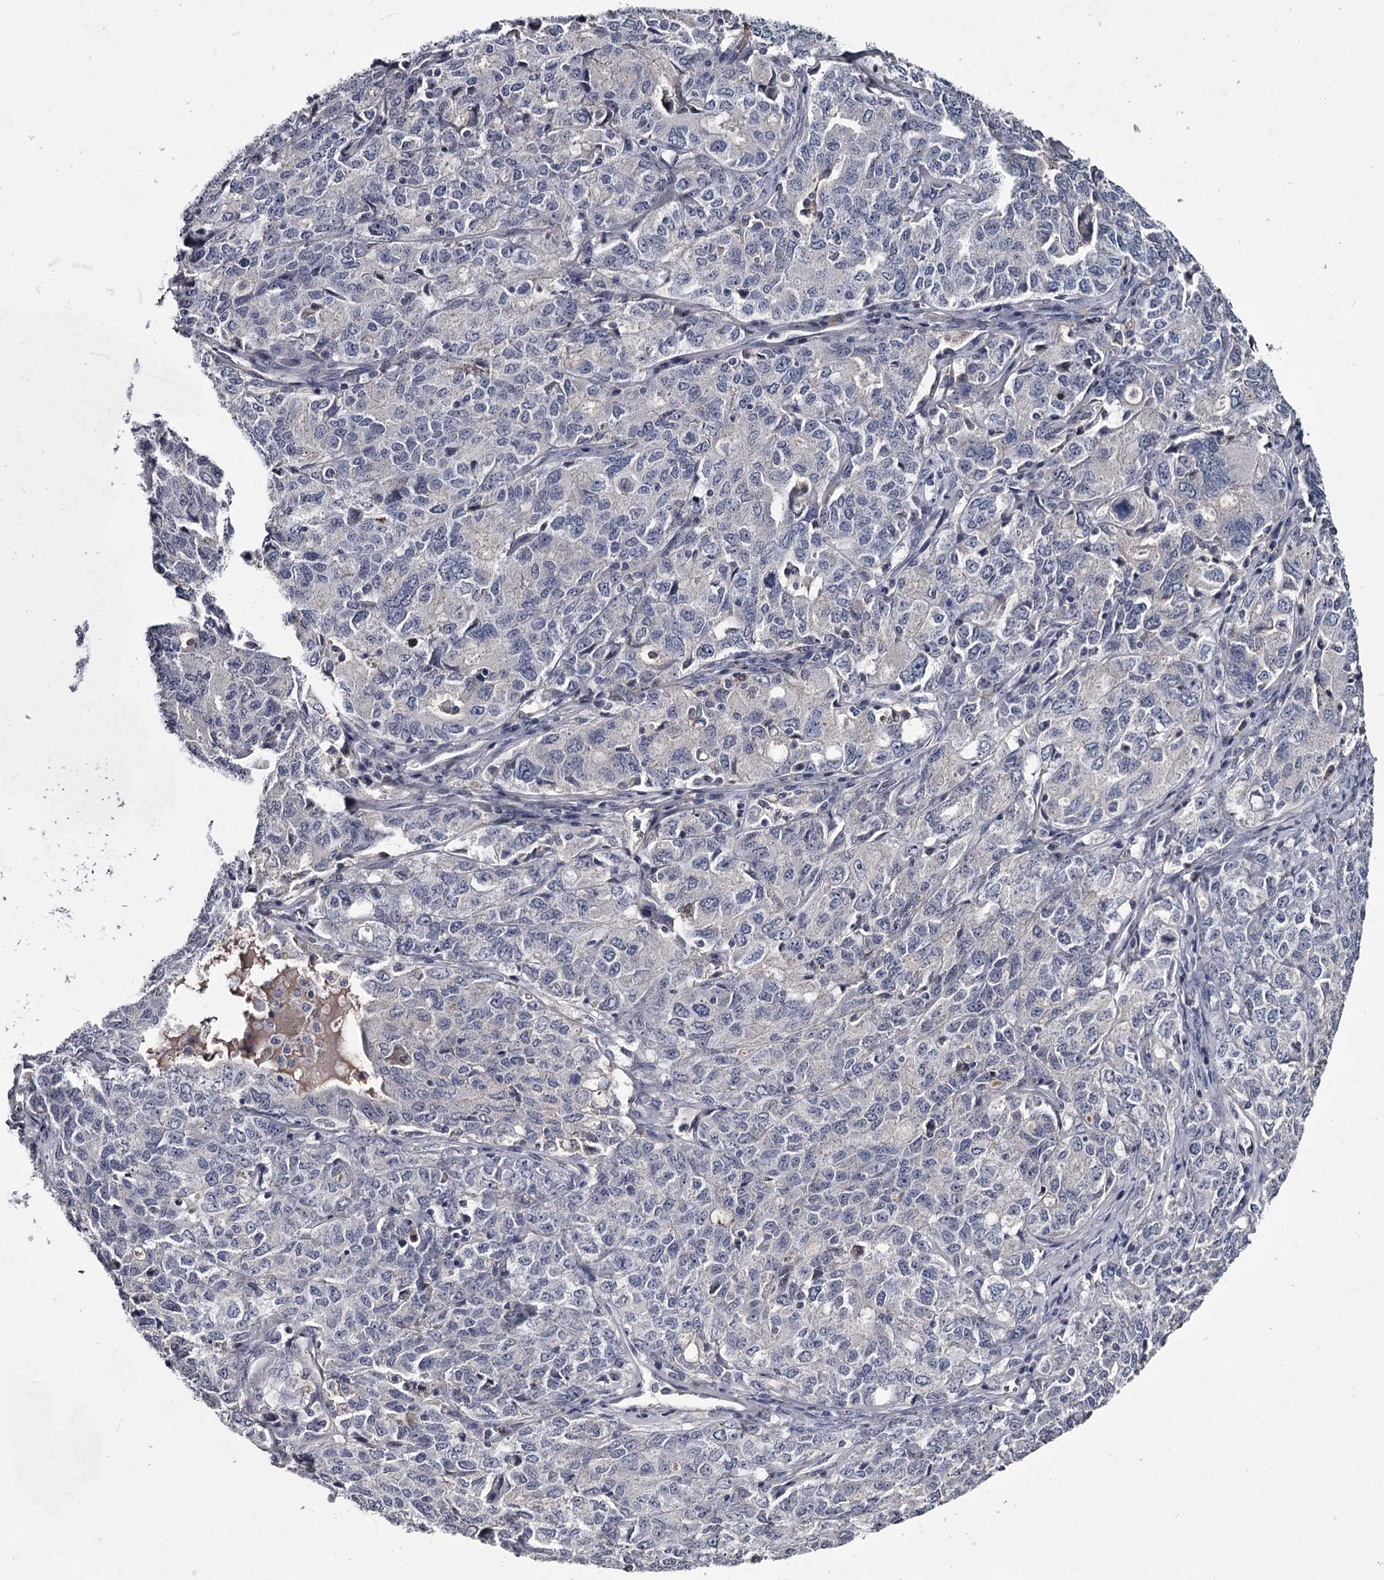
{"staining": {"intensity": "negative", "quantity": "none", "location": "none"}, "tissue": "ovarian cancer", "cell_type": "Tumor cells", "image_type": "cancer", "snomed": [{"axis": "morphology", "description": "Carcinoma, endometroid"}, {"axis": "topography", "description": "Ovary"}], "caption": "Ovarian cancer (endometroid carcinoma) stained for a protein using IHC reveals no staining tumor cells.", "gene": "DAO", "patient": {"sex": "female", "age": 62}}